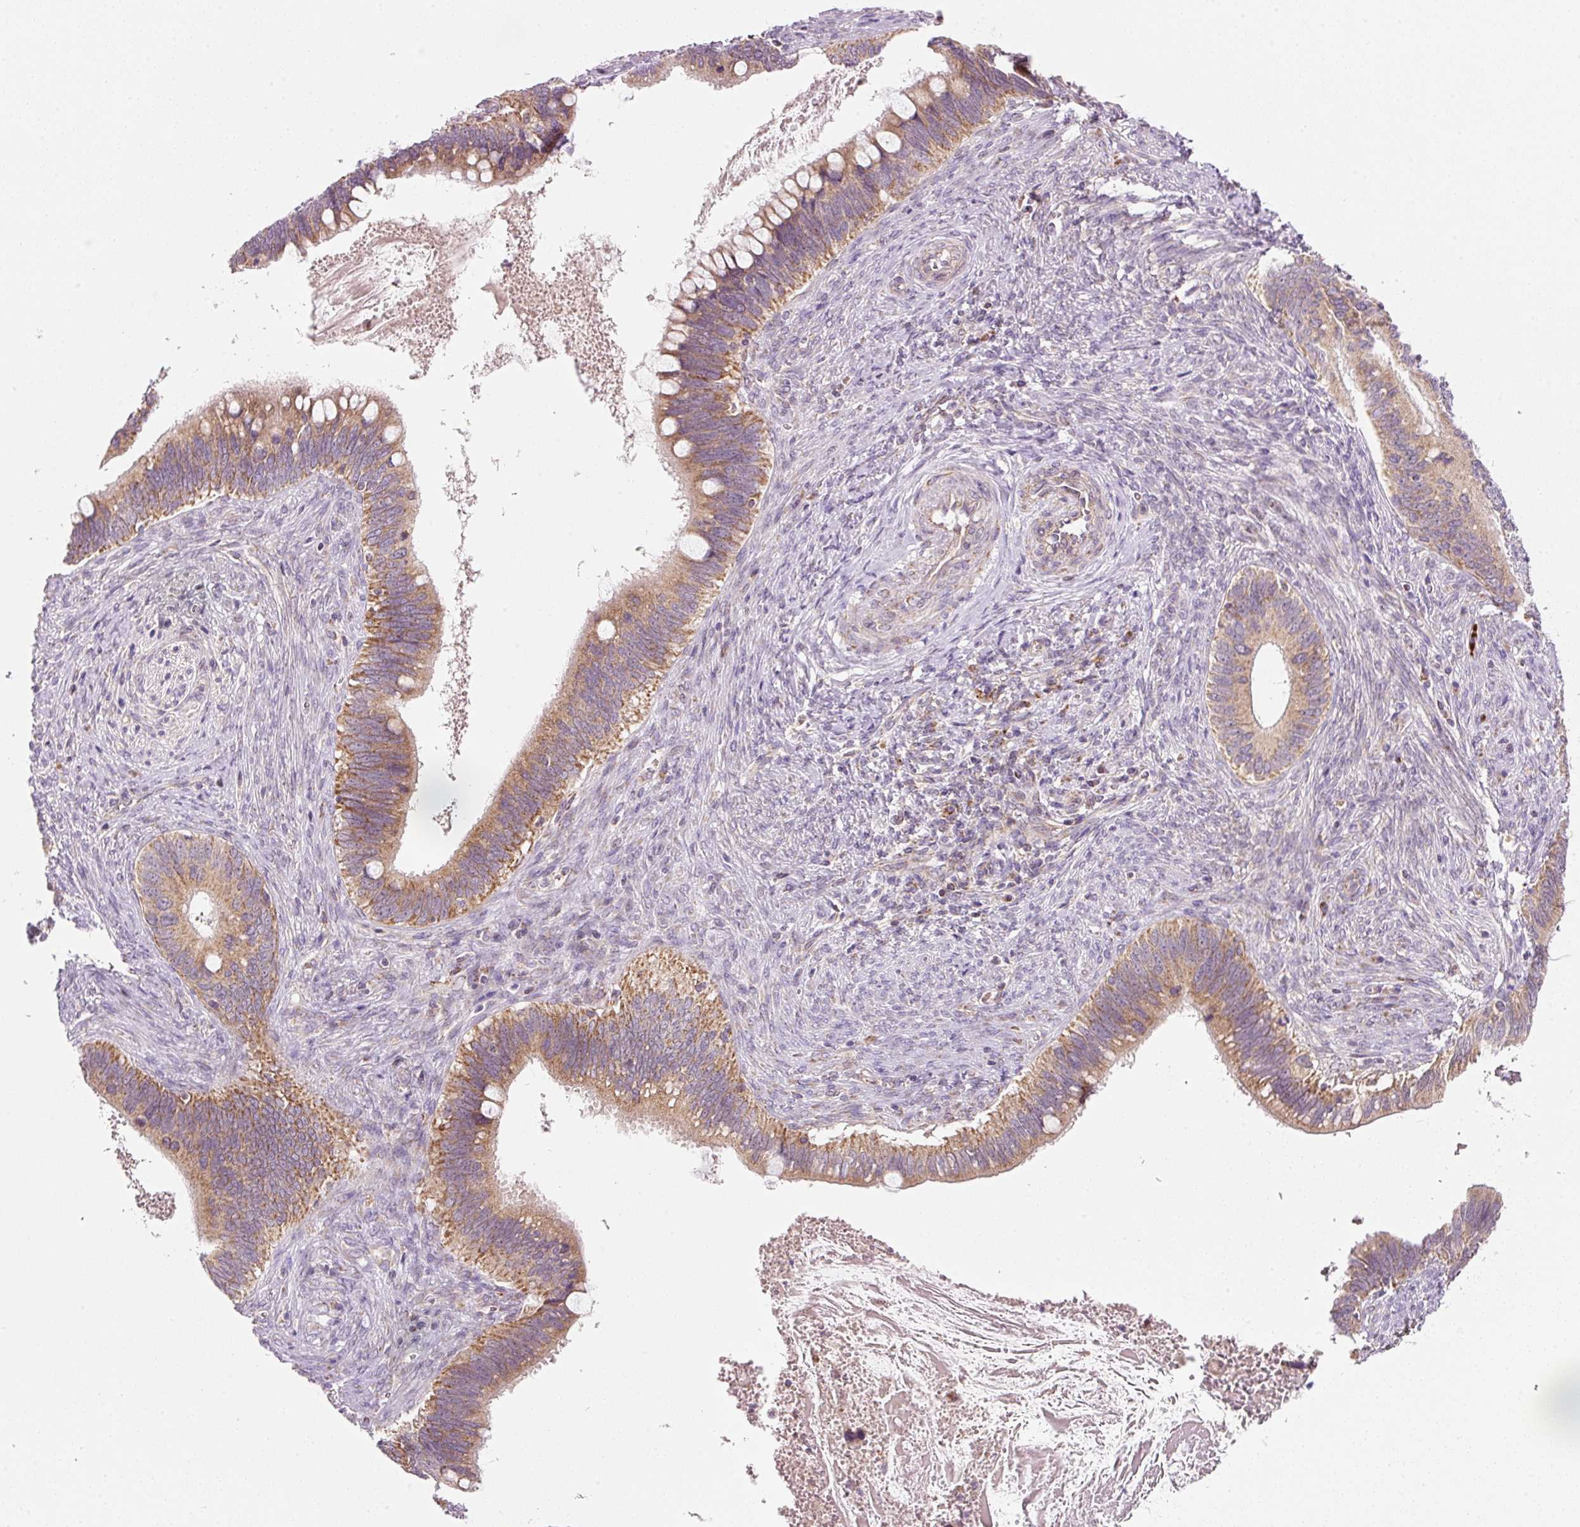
{"staining": {"intensity": "moderate", "quantity": ">75%", "location": "cytoplasmic/membranous"}, "tissue": "cervical cancer", "cell_type": "Tumor cells", "image_type": "cancer", "snomed": [{"axis": "morphology", "description": "Adenocarcinoma, NOS"}, {"axis": "topography", "description": "Cervix"}], "caption": "A brown stain shows moderate cytoplasmic/membranous expression of a protein in human cervical cancer tumor cells.", "gene": "FAM78B", "patient": {"sex": "female", "age": 42}}